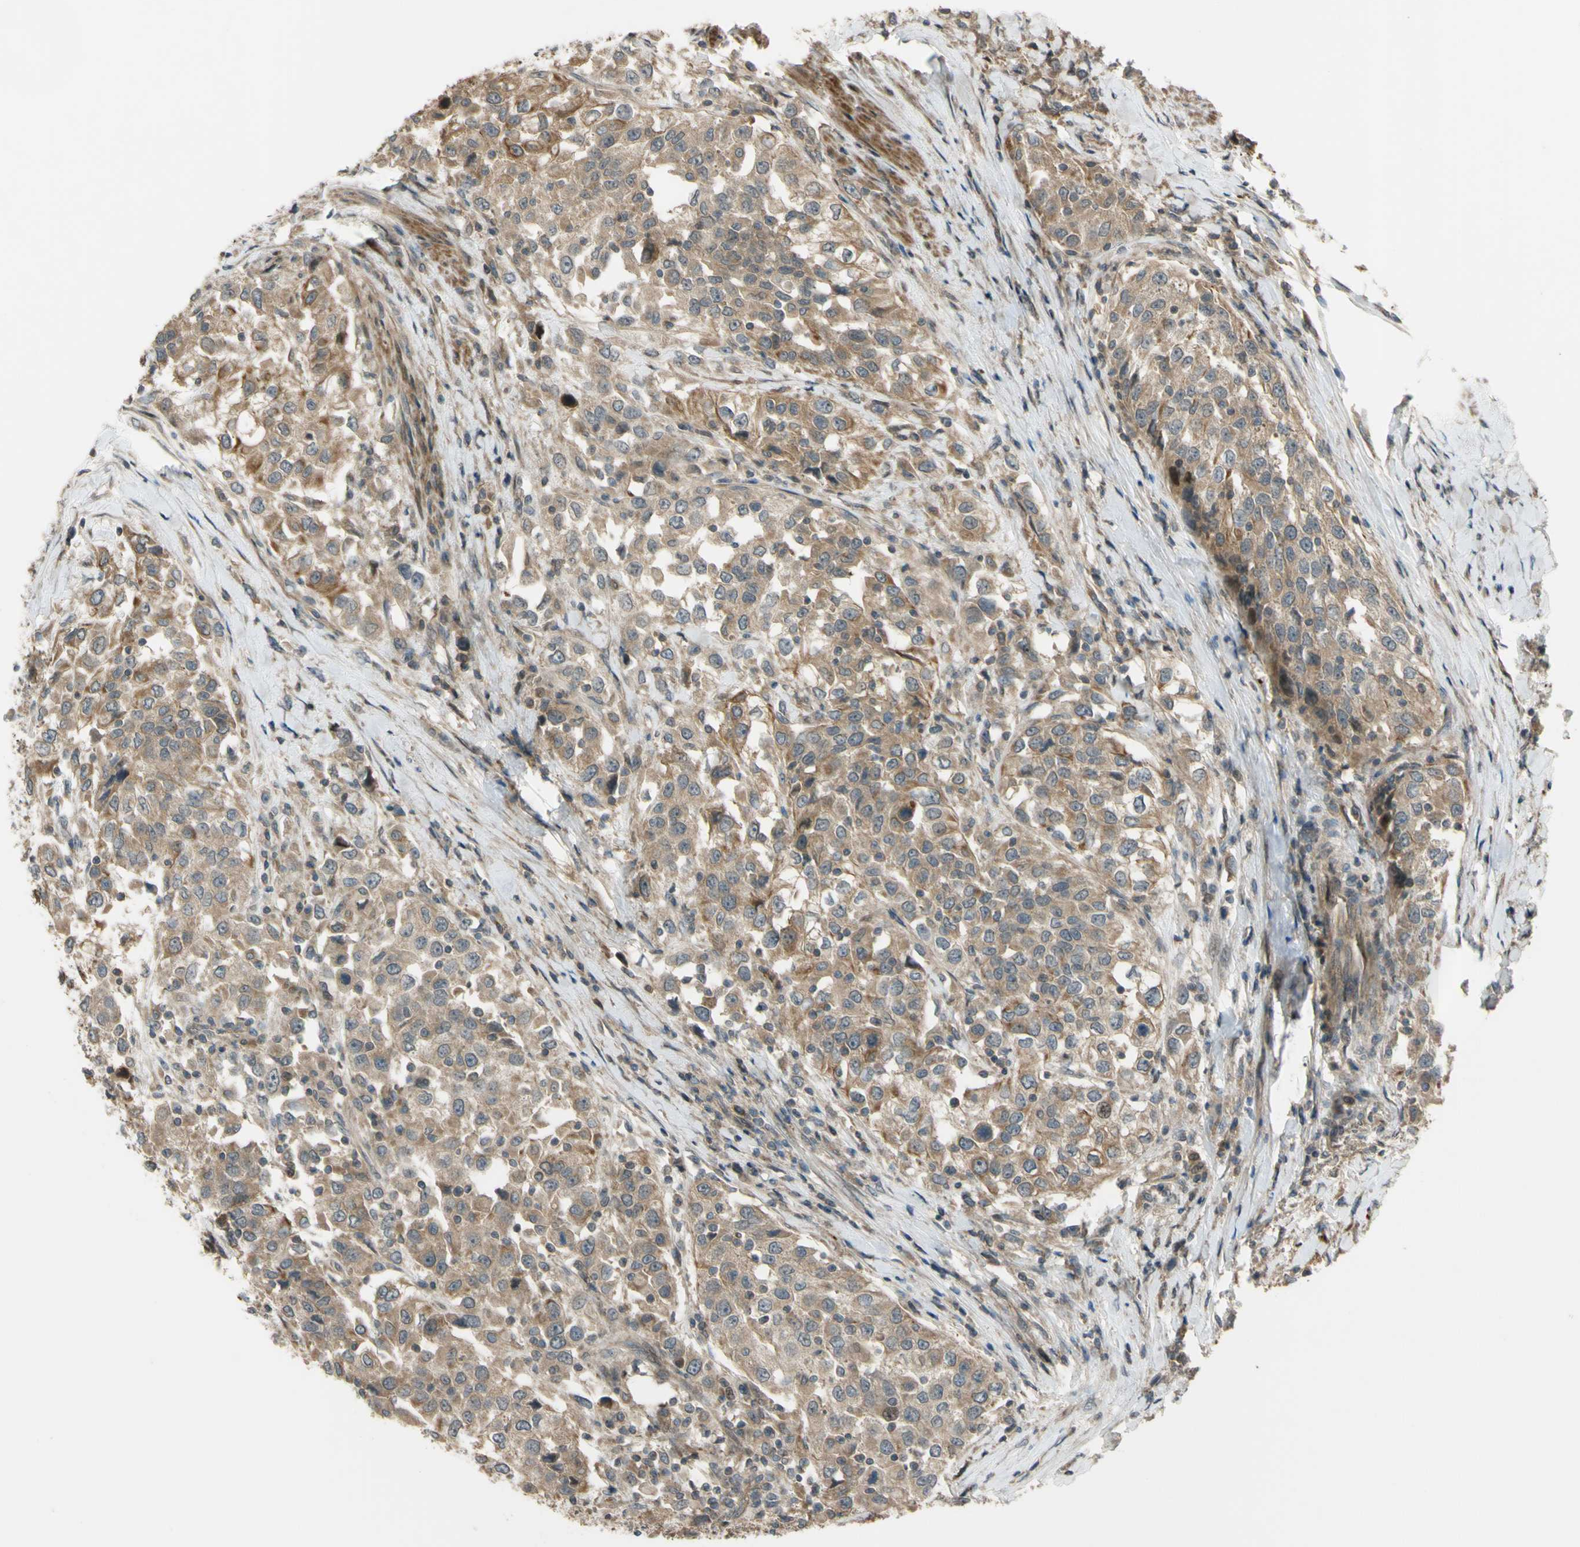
{"staining": {"intensity": "moderate", "quantity": ">75%", "location": "cytoplasmic/membranous"}, "tissue": "urothelial cancer", "cell_type": "Tumor cells", "image_type": "cancer", "snomed": [{"axis": "morphology", "description": "Urothelial carcinoma, High grade"}, {"axis": "topography", "description": "Urinary bladder"}], "caption": "Immunohistochemistry photomicrograph of neoplastic tissue: urothelial carcinoma (high-grade) stained using IHC demonstrates medium levels of moderate protein expression localized specifically in the cytoplasmic/membranous of tumor cells, appearing as a cytoplasmic/membranous brown color.", "gene": "FLII", "patient": {"sex": "female", "age": 80}}